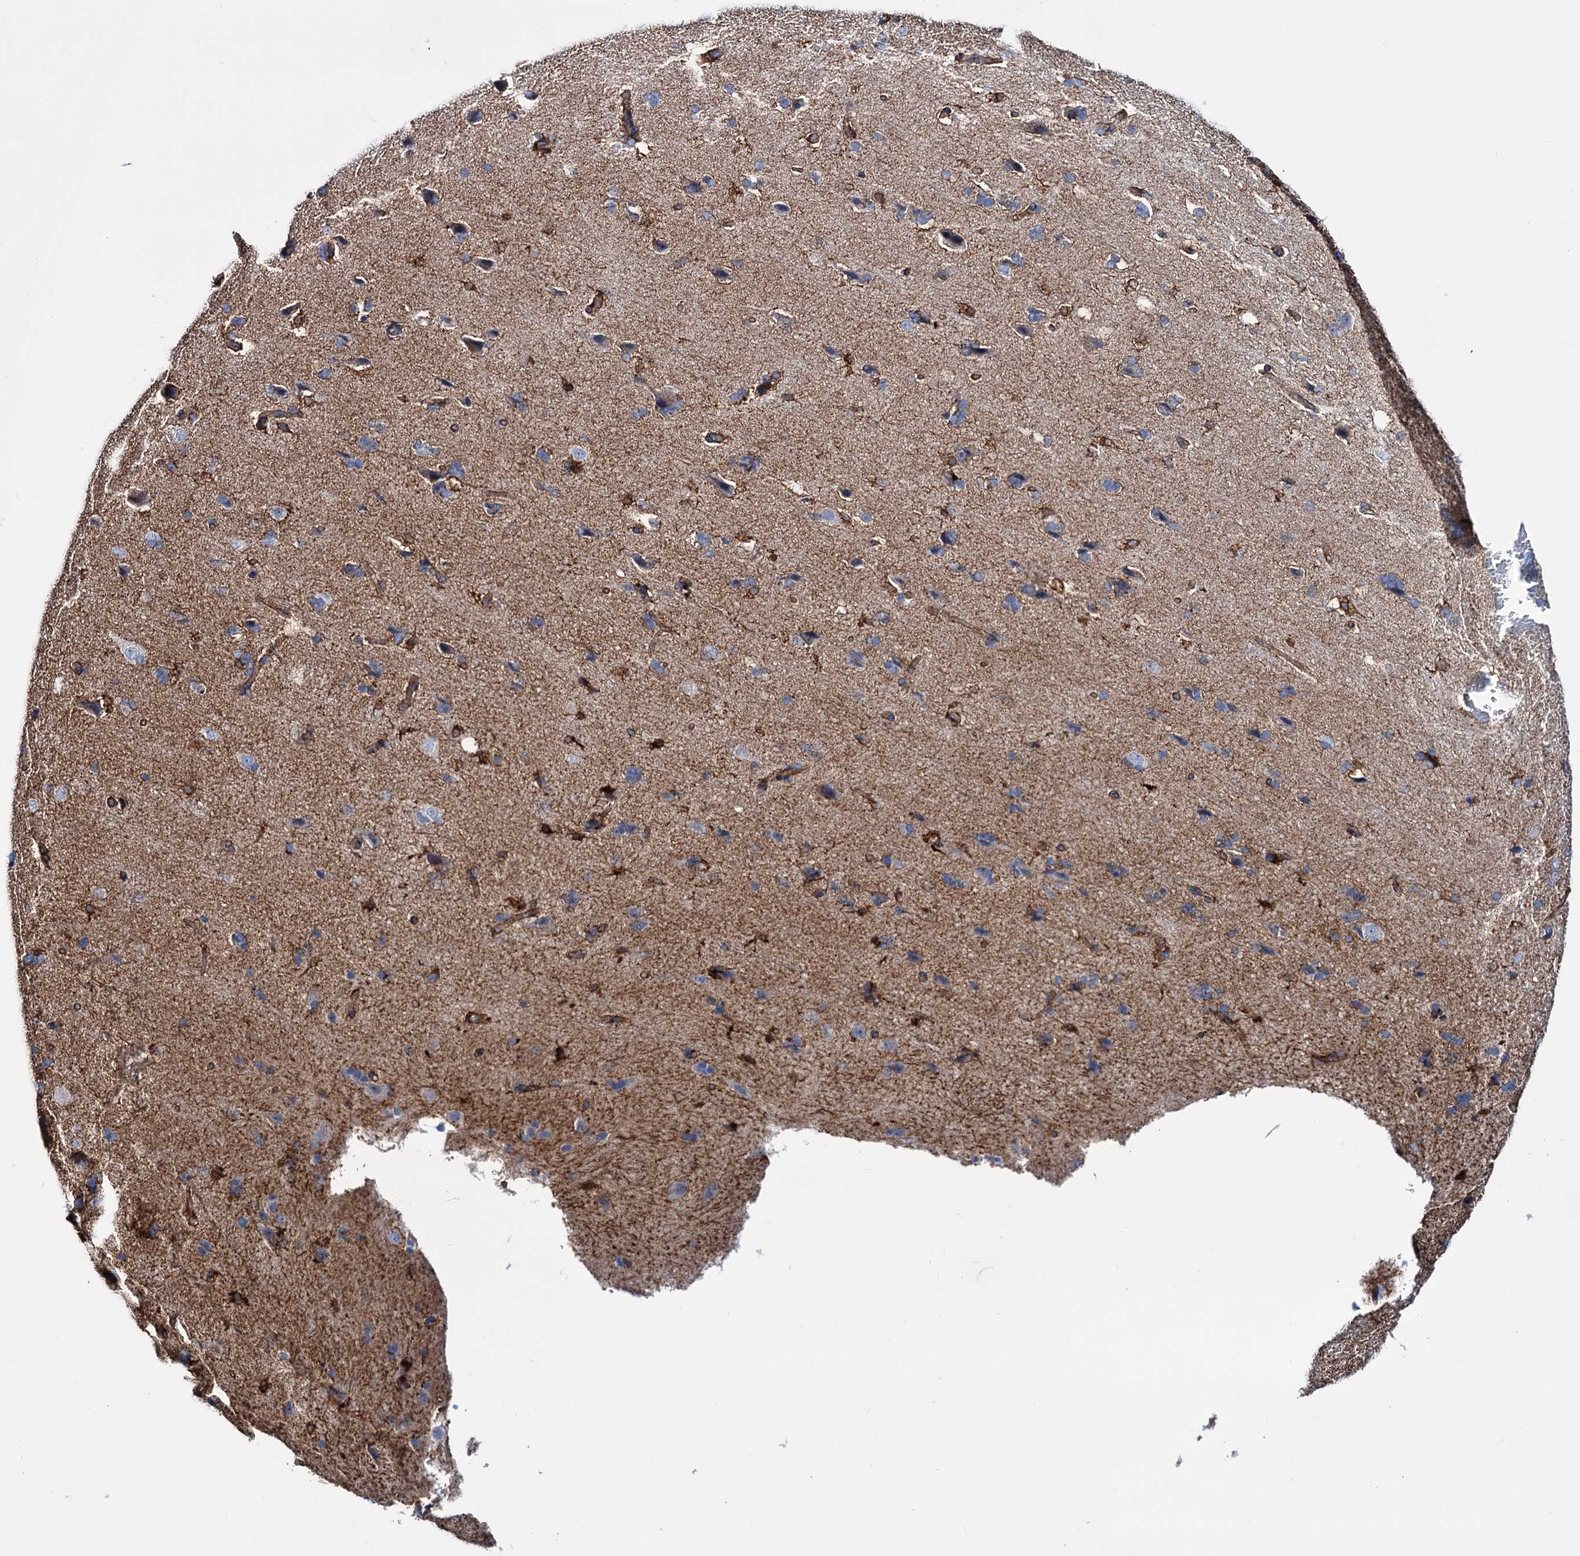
{"staining": {"intensity": "moderate", "quantity": ">75%", "location": "cytoplasmic/membranous"}, "tissue": "cerebral cortex", "cell_type": "Endothelial cells", "image_type": "normal", "snomed": [{"axis": "morphology", "description": "Normal tissue, NOS"}, {"axis": "topography", "description": "Cerebral cortex"}], "caption": "Protein expression analysis of unremarkable cerebral cortex displays moderate cytoplasmic/membranous expression in about >75% of endothelial cells.", "gene": "DEF6", "patient": {"sex": "male", "age": 62}}